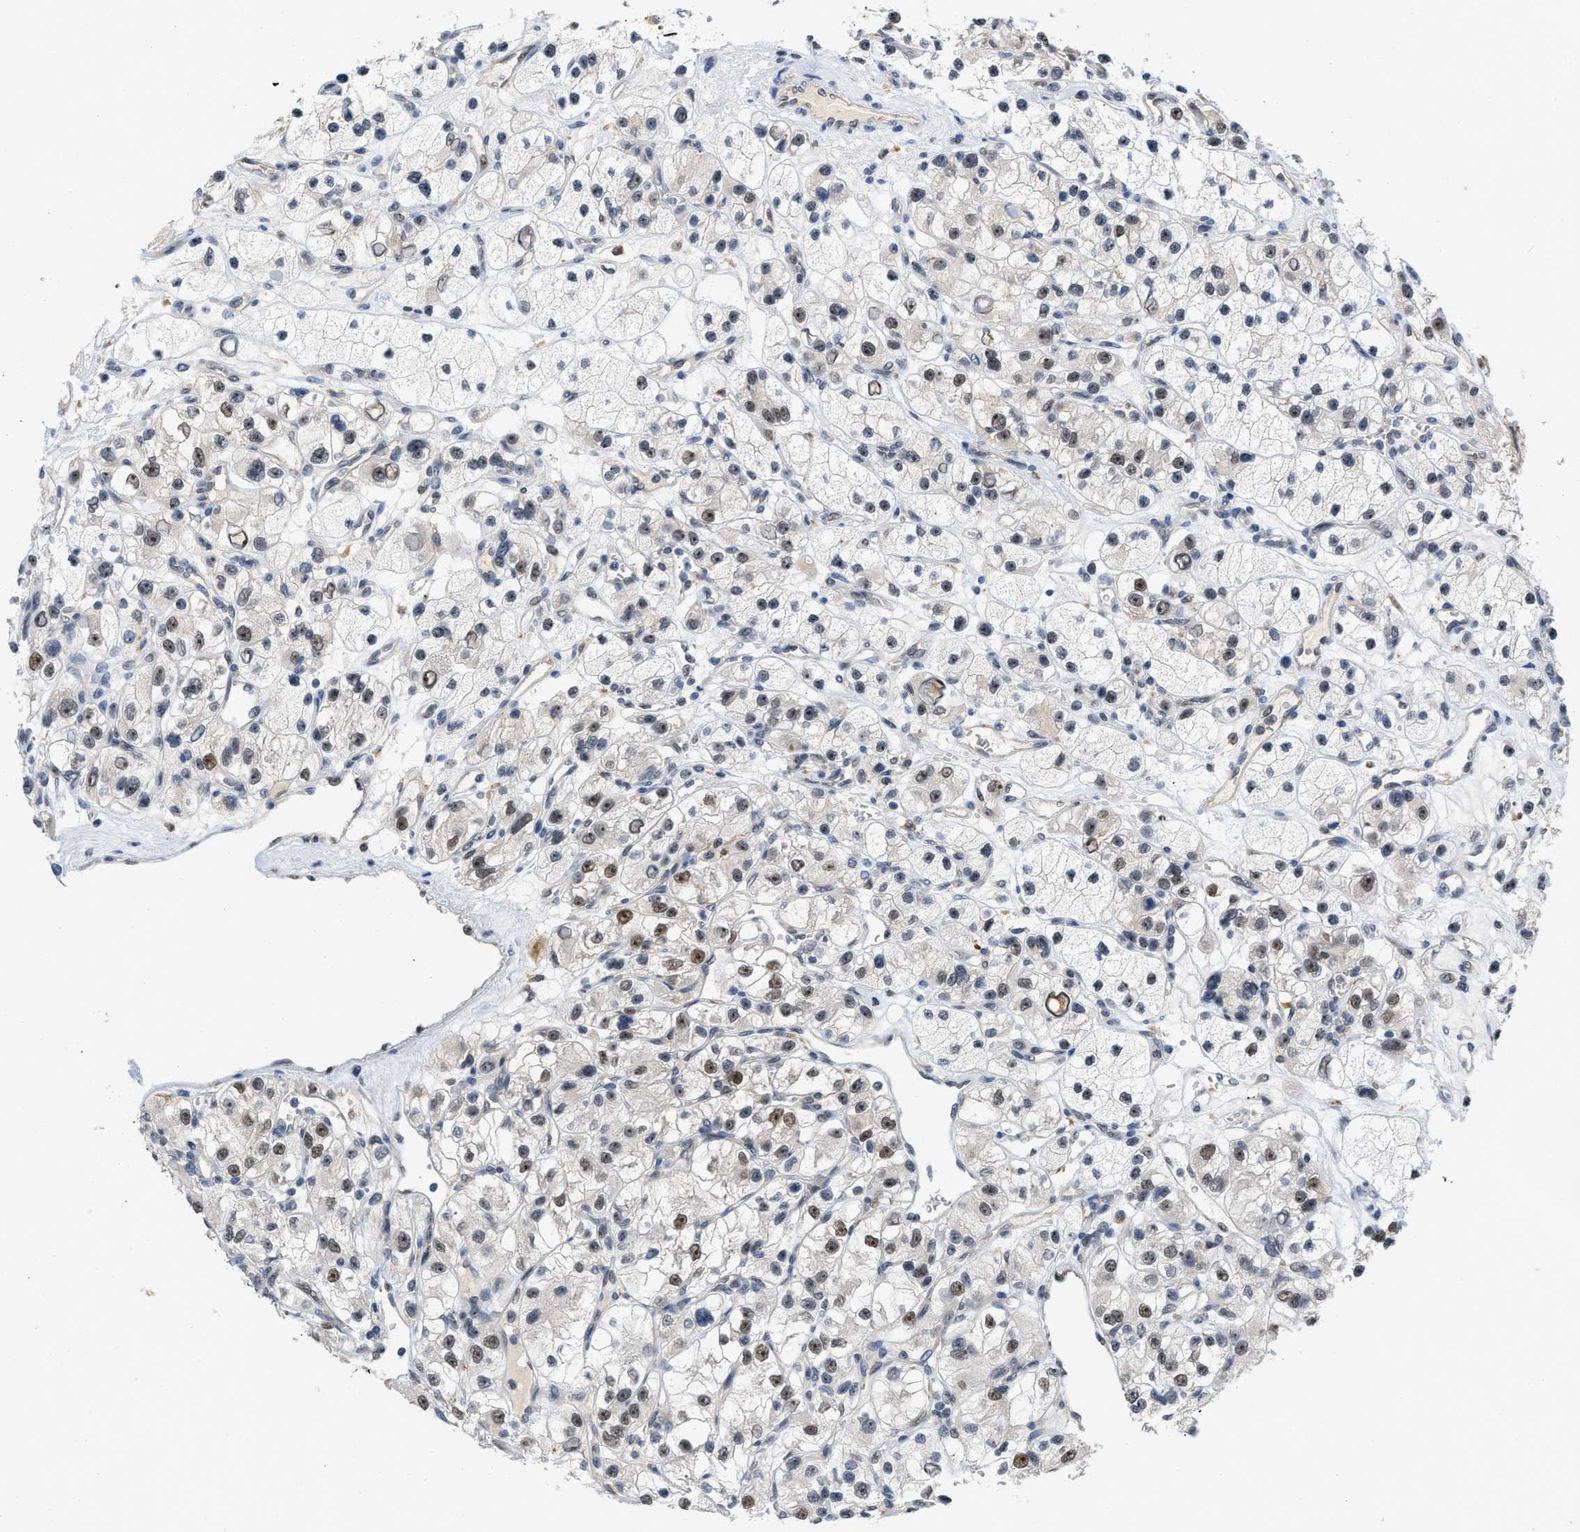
{"staining": {"intensity": "moderate", "quantity": "25%-75%", "location": "nuclear"}, "tissue": "renal cancer", "cell_type": "Tumor cells", "image_type": "cancer", "snomed": [{"axis": "morphology", "description": "Adenocarcinoma, NOS"}, {"axis": "topography", "description": "Kidney"}], "caption": "Renal cancer stained with a brown dye displays moderate nuclear positive positivity in about 25%-75% of tumor cells.", "gene": "ELAC2", "patient": {"sex": "female", "age": 57}}